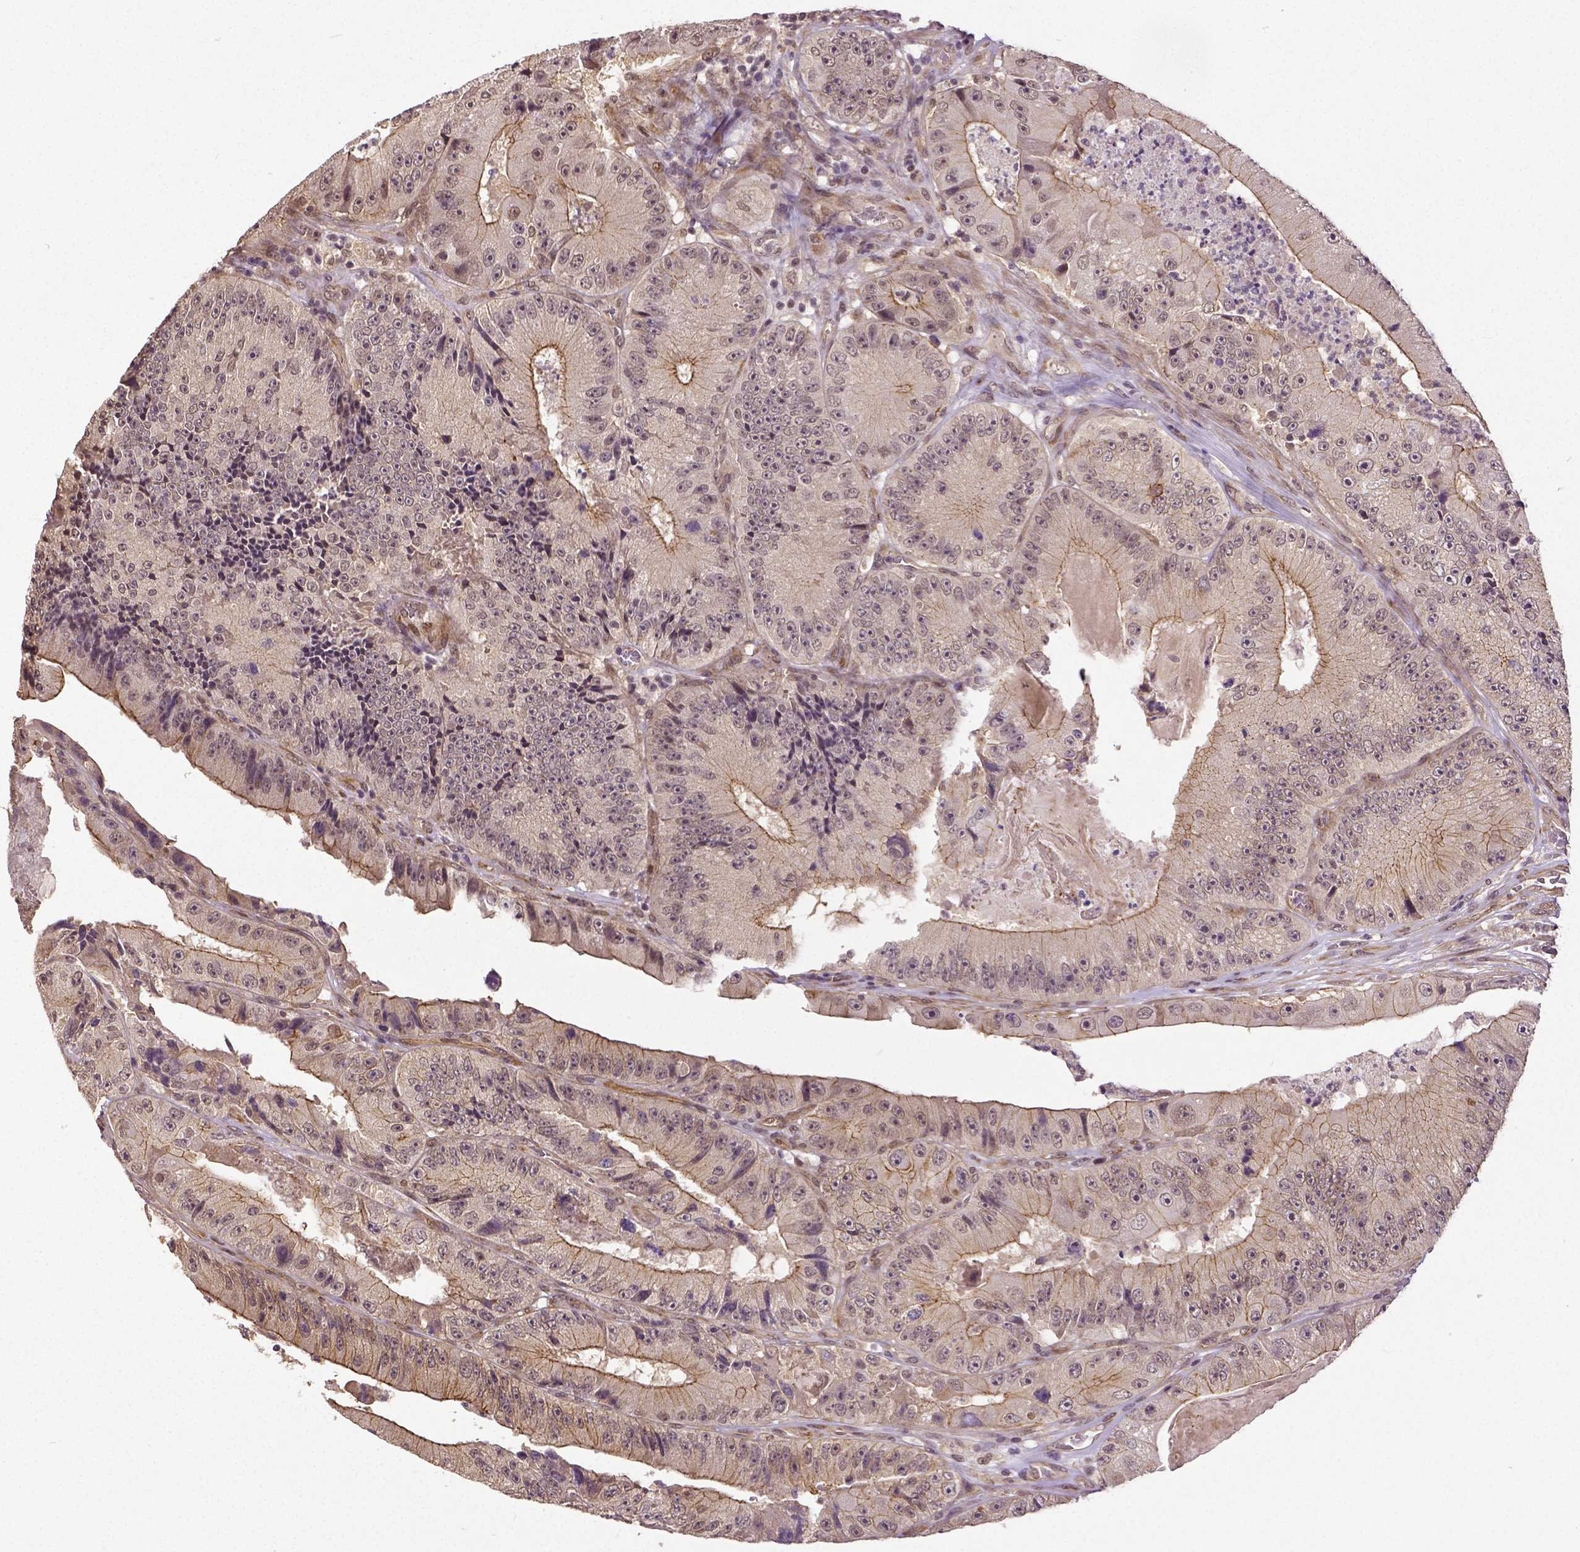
{"staining": {"intensity": "moderate", "quantity": "25%-75%", "location": "cytoplasmic/membranous"}, "tissue": "colorectal cancer", "cell_type": "Tumor cells", "image_type": "cancer", "snomed": [{"axis": "morphology", "description": "Adenocarcinoma, NOS"}, {"axis": "topography", "description": "Colon"}], "caption": "Protein analysis of colorectal cancer (adenocarcinoma) tissue exhibits moderate cytoplasmic/membranous positivity in about 25%-75% of tumor cells.", "gene": "DICER1", "patient": {"sex": "female", "age": 86}}